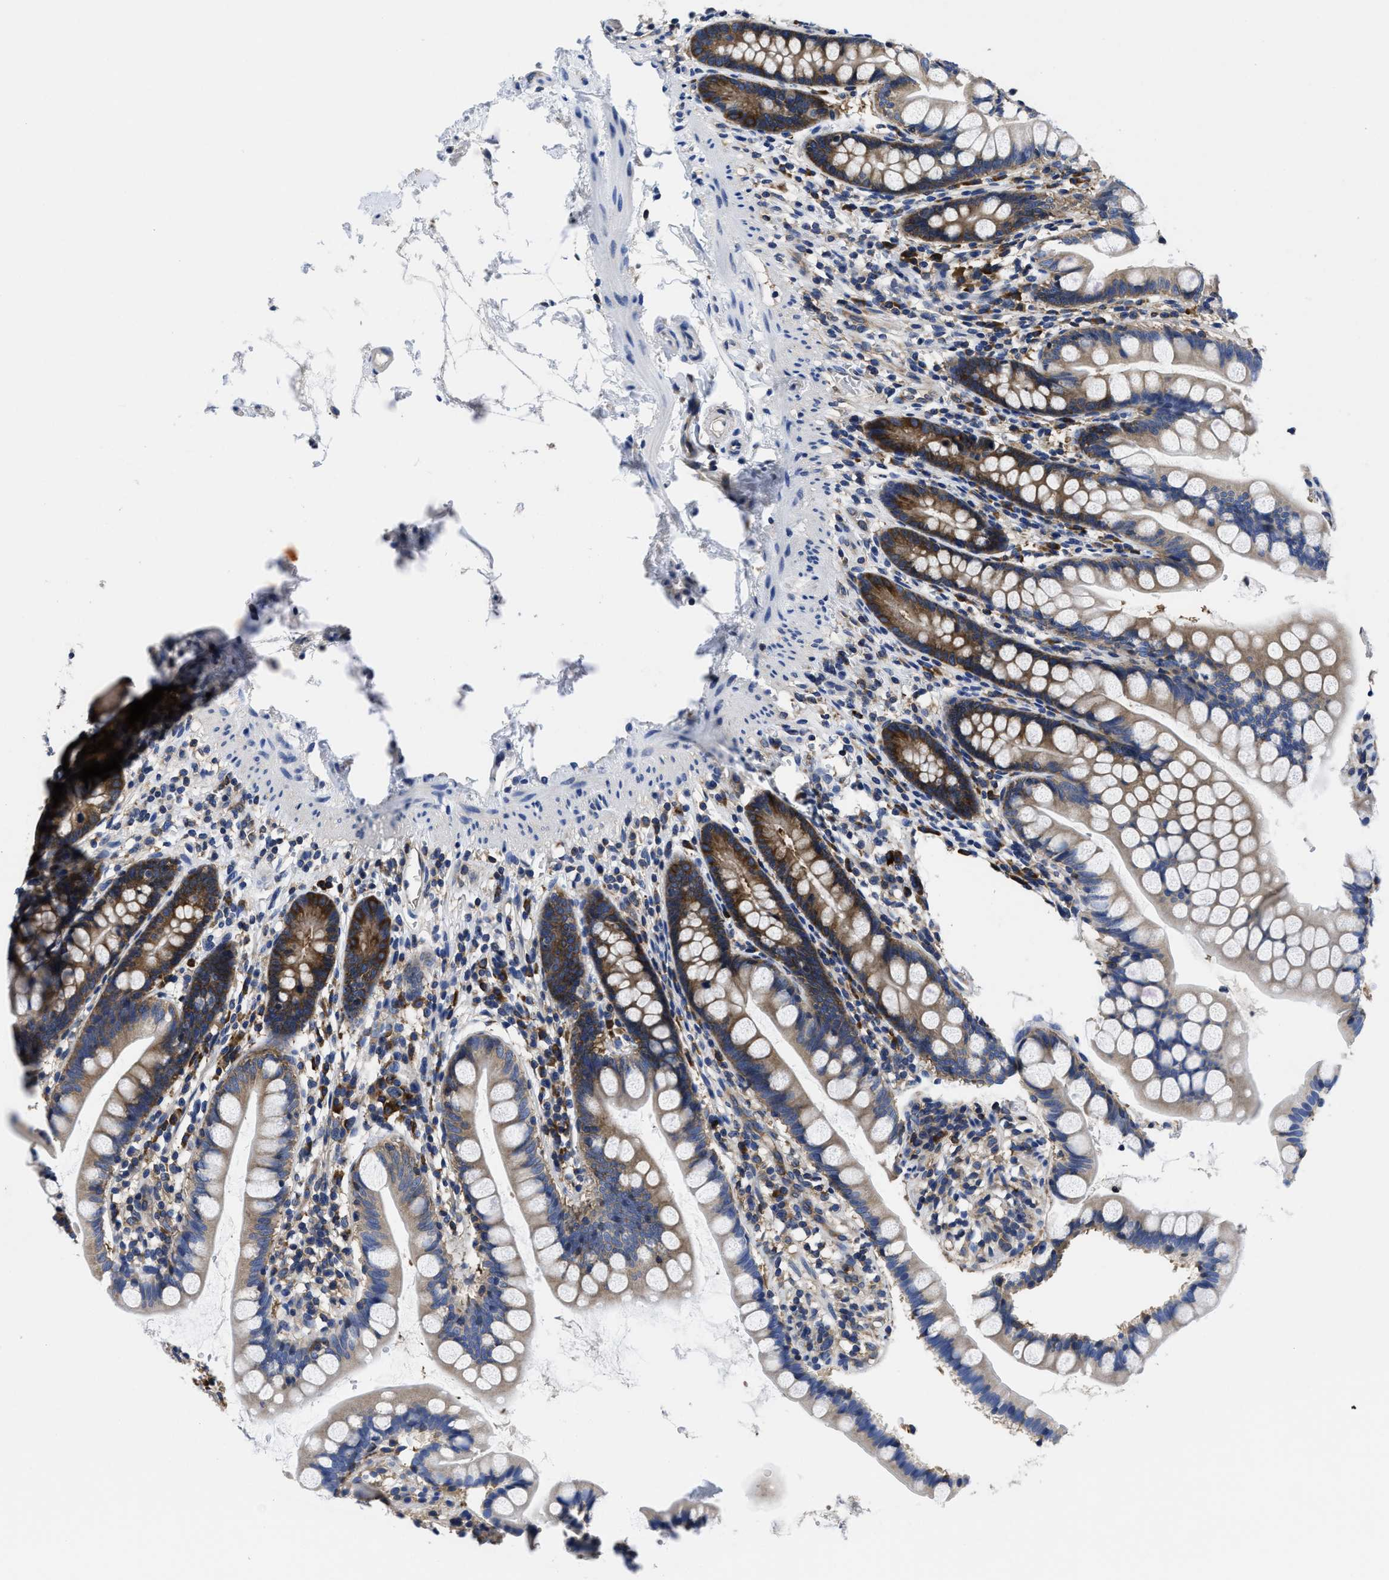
{"staining": {"intensity": "moderate", "quantity": ">75%", "location": "cytoplasmic/membranous"}, "tissue": "small intestine", "cell_type": "Glandular cells", "image_type": "normal", "snomed": [{"axis": "morphology", "description": "Normal tissue, NOS"}, {"axis": "topography", "description": "Small intestine"}], "caption": "The photomicrograph reveals immunohistochemical staining of normal small intestine. There is moderate cytoplasmic/membranous positivity is identified in approximately >75% of glandular cells.", "gene": "YARS1", "patient": {"sex": "female", "age": 84}}